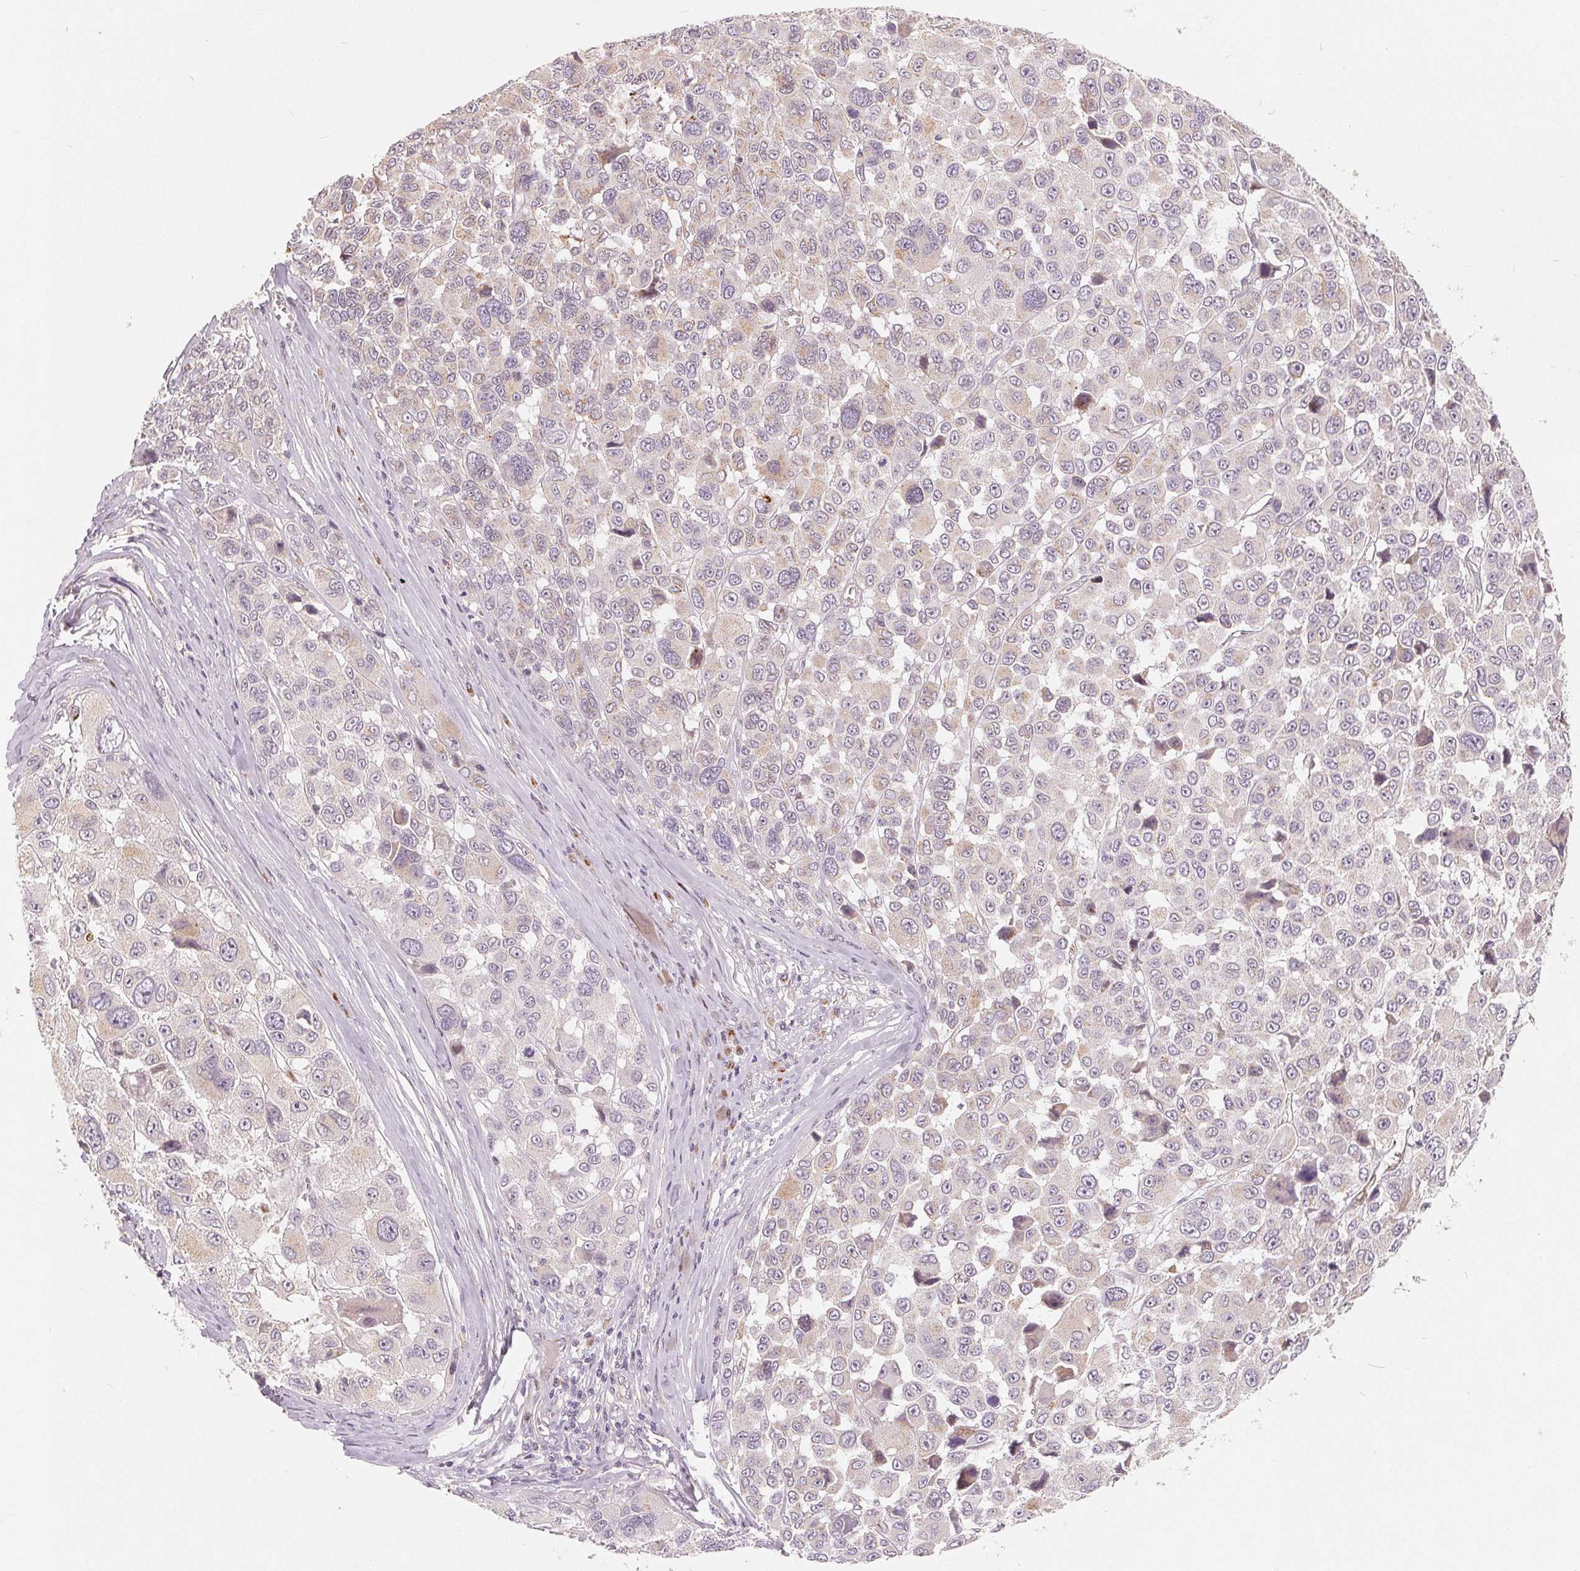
{"staining": {"intensity": "negative", "quantity": "none", "location": "none"}, "tissue": "melanoma", "cell_type": "Tumor cells", "image_type": "cancer", "snomed": [{"axis": "morphology", "description": "Malignant melanoma, NOS"}, {"axis": "topography", "description": "Skin"}], "caption": "Immunohistochemical staining of melanoma demonstrates no significant staining in tumor cells. Nuclei are stained in blue.", "gene": "TMSB15B", "patient": {"sex": "female", "age": 66}}